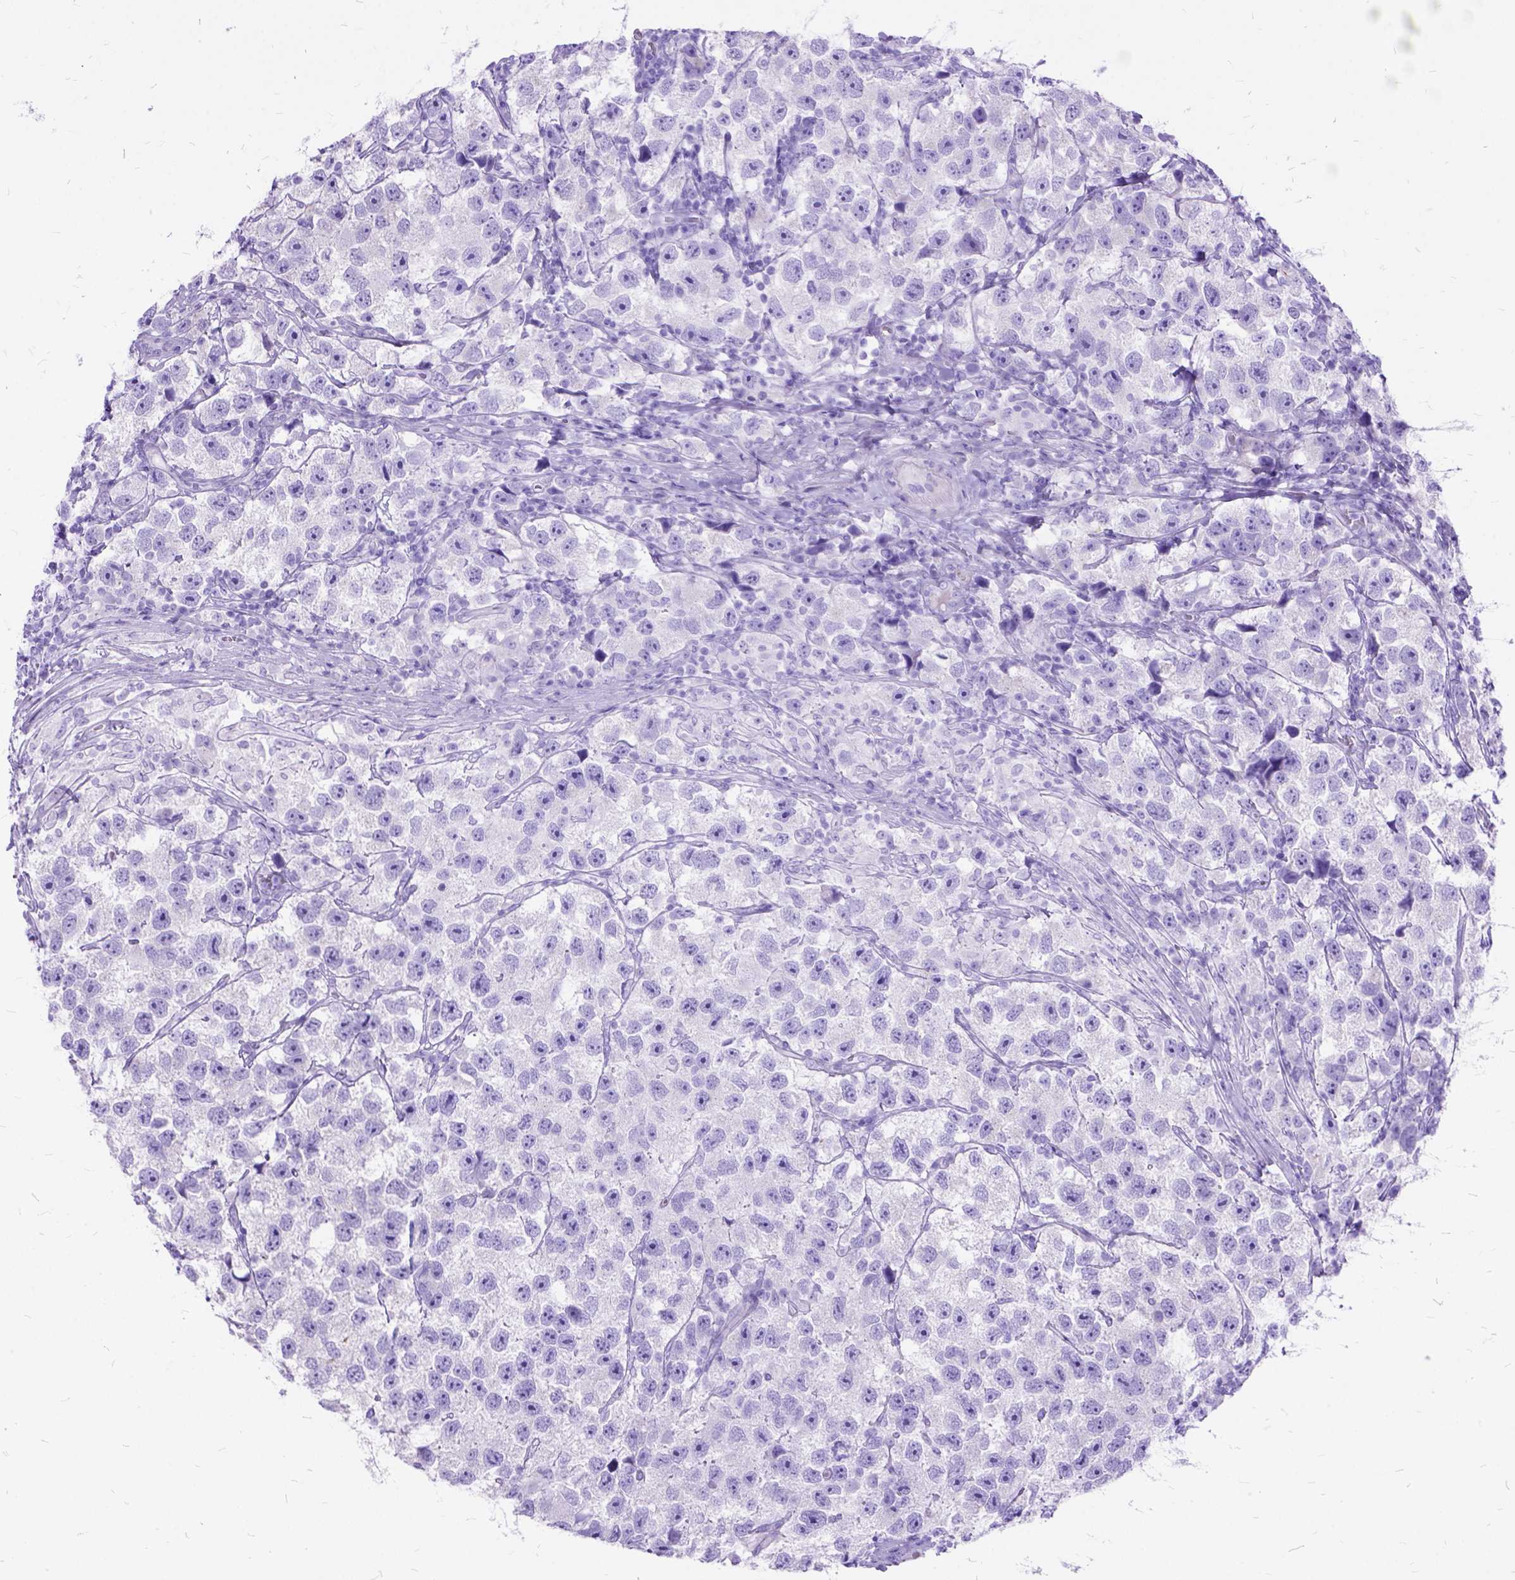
{"staining": {"intensity": "negative", "quantity": "none", "location": "none"}, "tissue": "testis cancer", "cell_type": "Tumor cells", "image_type": "cancer", "snomed": [{"axis": "morphology", "description": "Seminoma, NOS"}, {"axis": "topography", "description": "Testis"}], "caption": "This is a image of IHC staining of testis cancer (seminoma), which shows no positivity in tumor cells. (DAB (3,3'-diaminobenzidine) immunohistochemistry (IHC) with hematoxylin counter stain).", "gene": "DNAH2", "patient": {"sex": "male", "age": 26}}